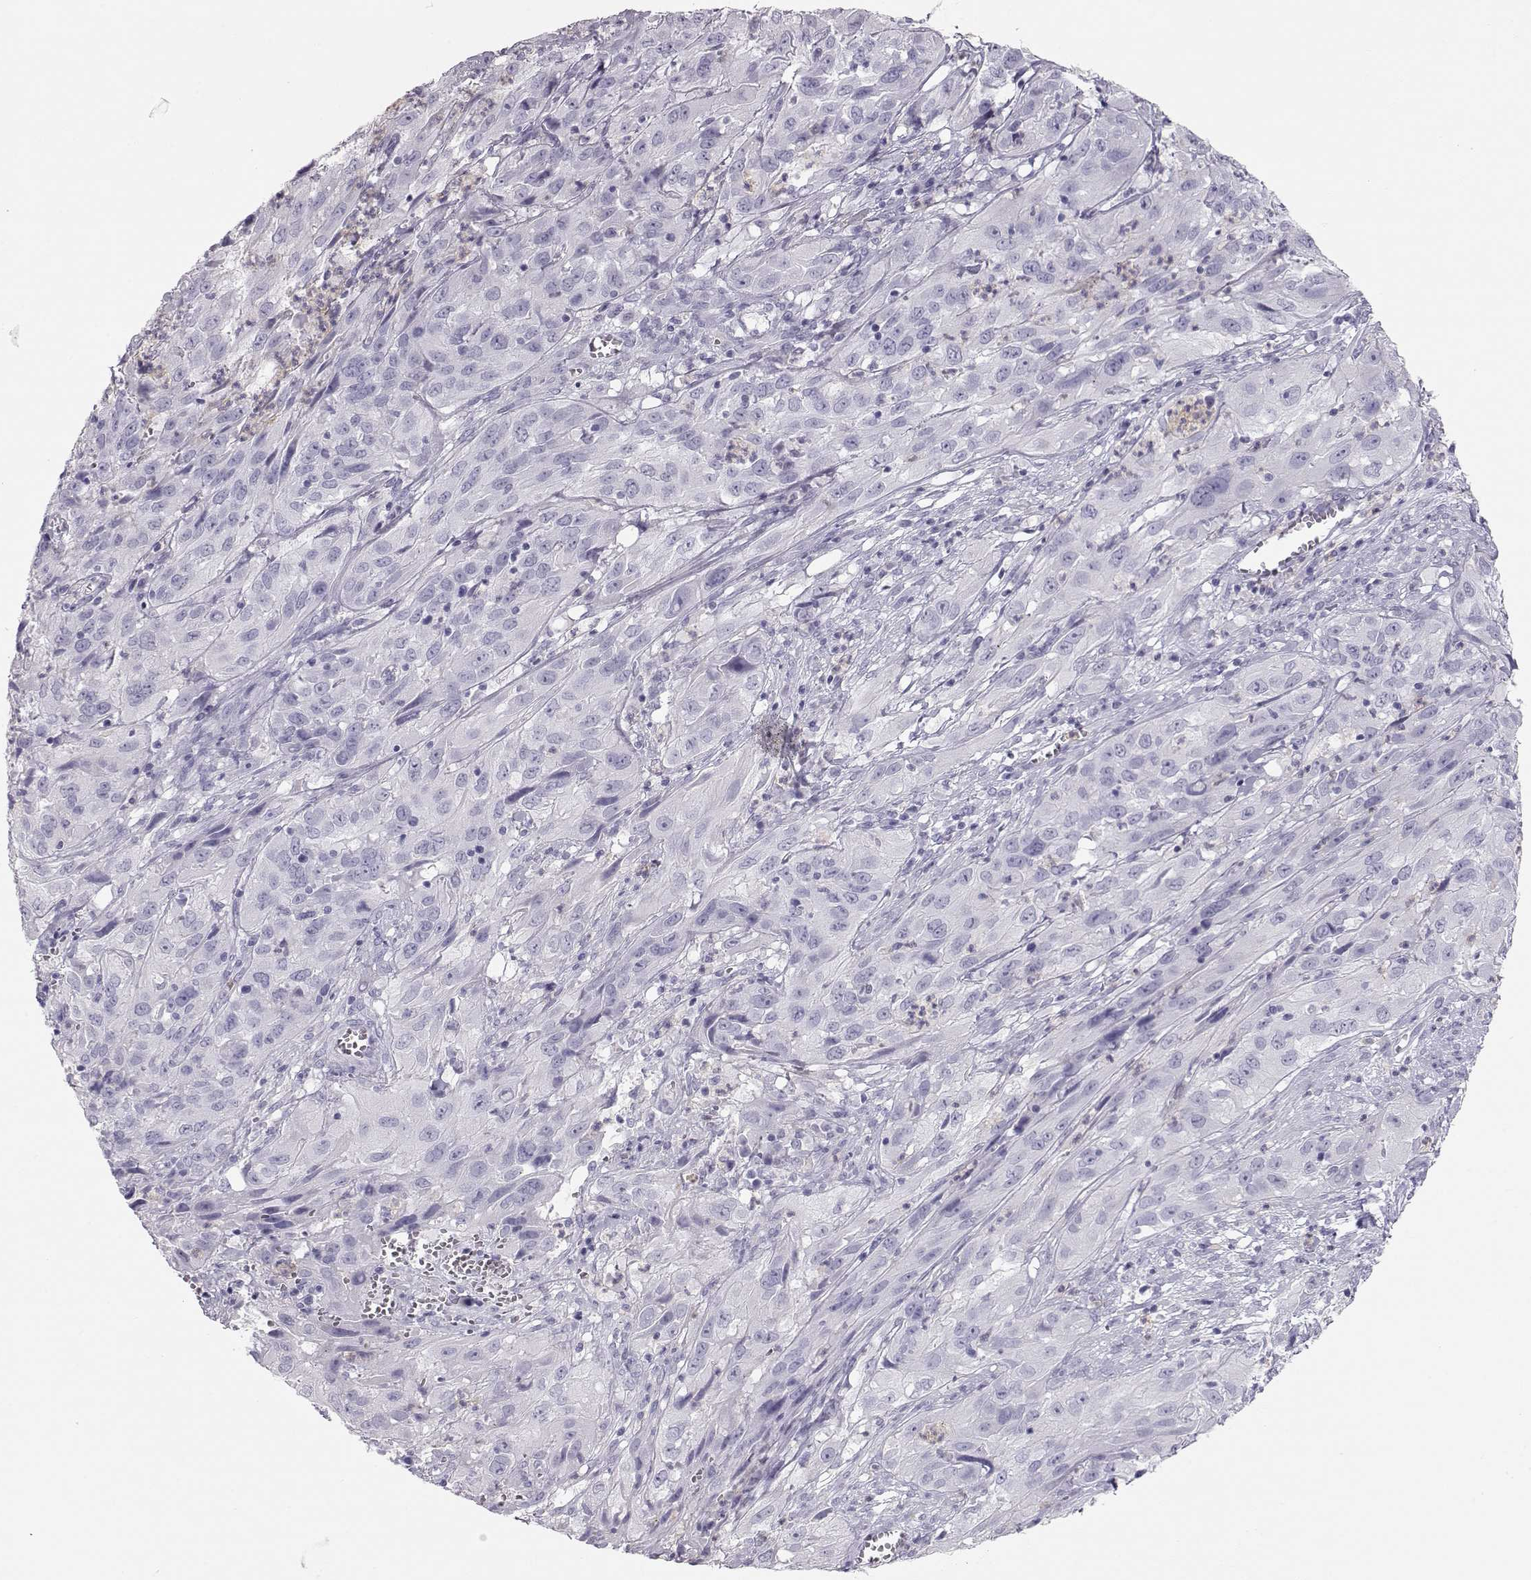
{"staining": {"intensity": "negative", "quantity": "none", "location": "none"}, "tissue": "cervical cancer", "cell_type": "Tumor cells", "image_type": "cancer", "snomed": [{"axis": "morphology", "description": "Squamous cell carcinoma, NOS"}, {"axis": "topography", "description": "Cervix"}], "caption": "High magnification brightfield microscopy of cervical cancer (squamous cell carcinoma) stained with DAB (brown) and counterstained with hematoxylin (blue): tumor cells show no significant expression.", "gene": "MIP", "patient": {"sex": "female", "age": 32}}